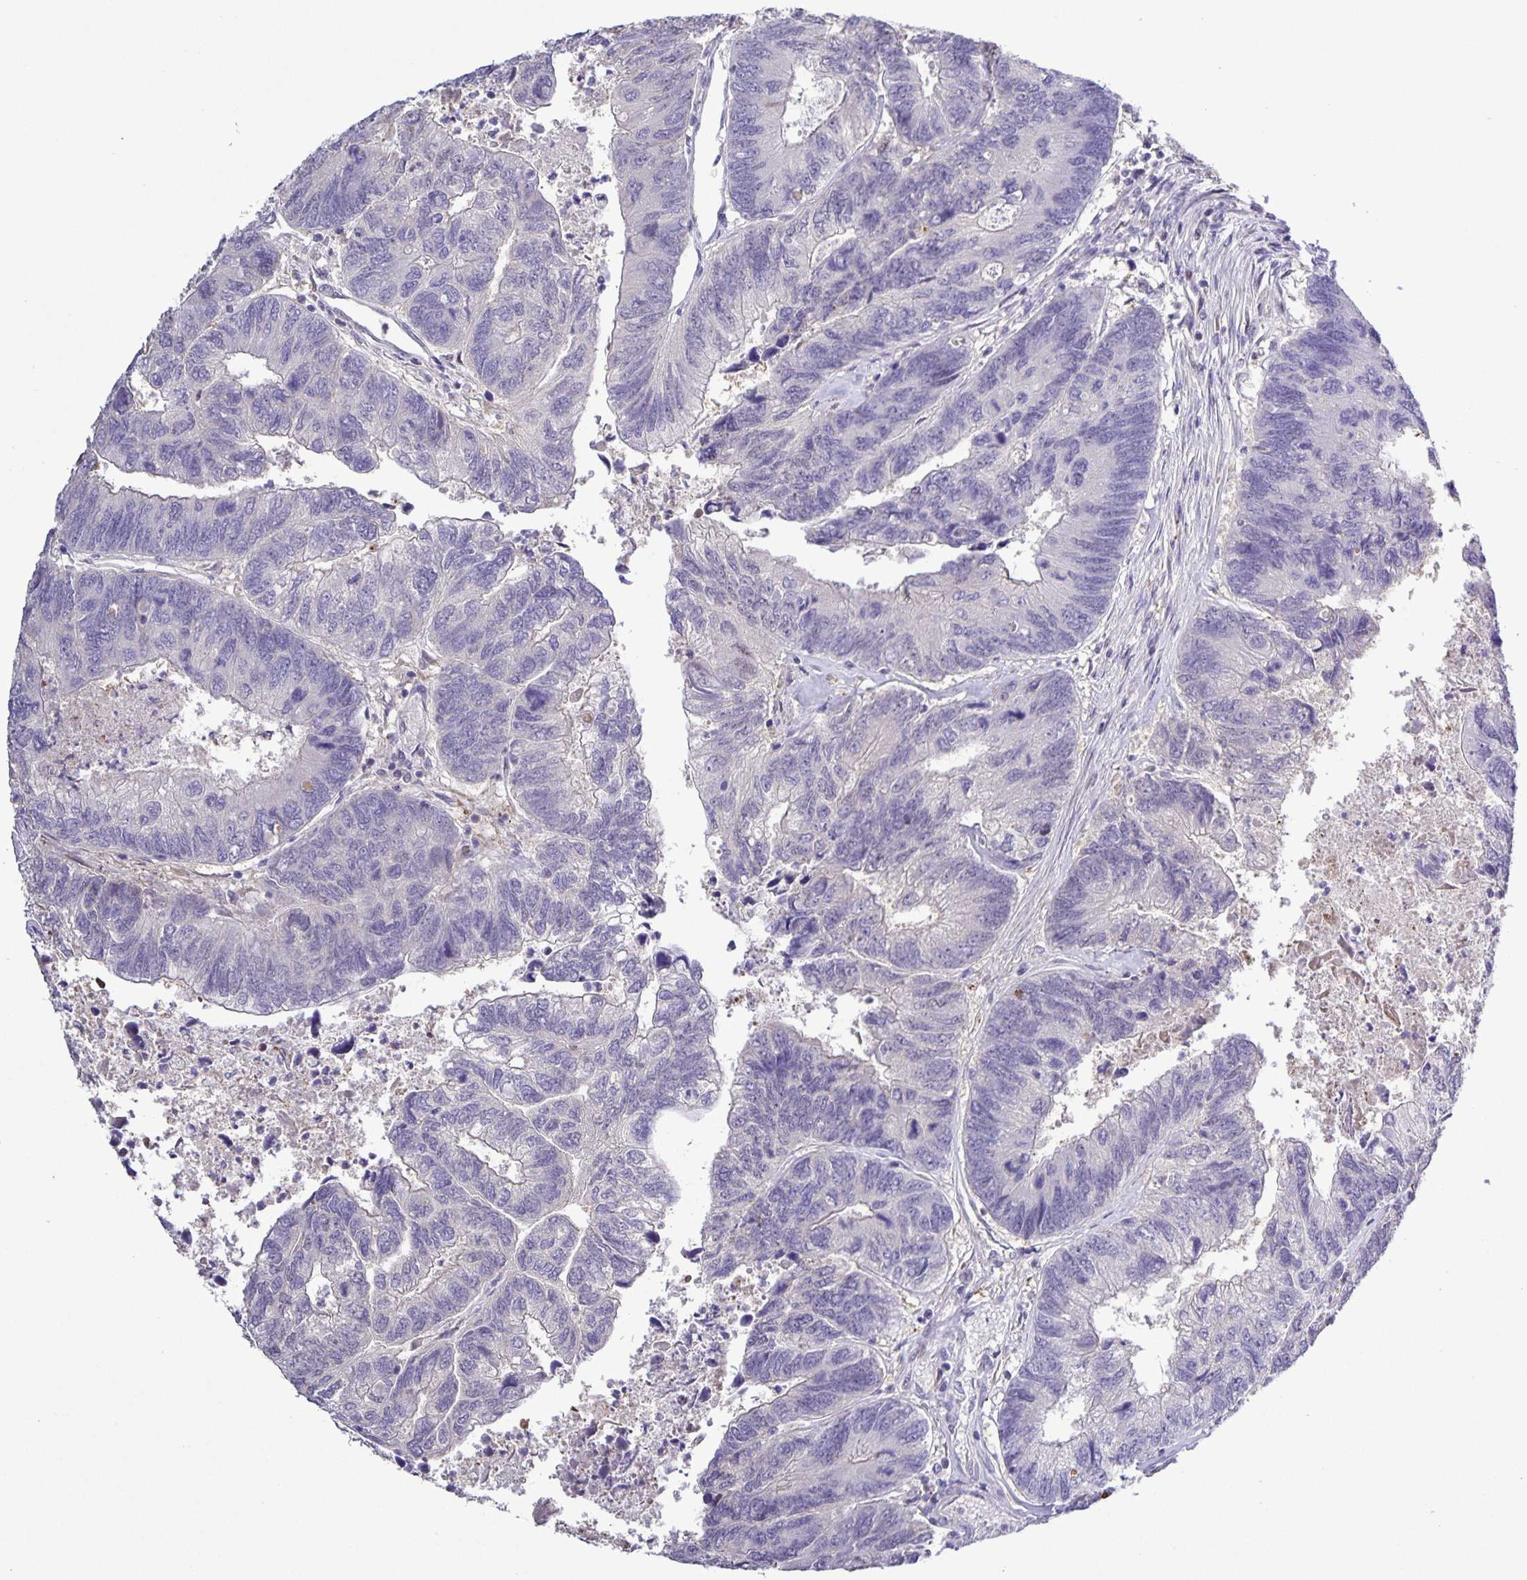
{"staining": {"intensity": "negative", "quantity": "none", "location": "none"}, "tissue": "colorectal cancer", "cell_type": "Tumor cells", "image_type": "cancer", "snomed": [{"axis": "morphology", "description": "Adenocarcinoma, NOS"}, {"axis": "topography", "description": "Colon"}], "caption": "Immunohistochemistry histopathology image of neoplastic tissue: colorectal cancer stained with DAB reveals no significant protein expression in tumor cells.", "gene": "ONECUT2", "patient": {"sex": "female", "age": 67}}